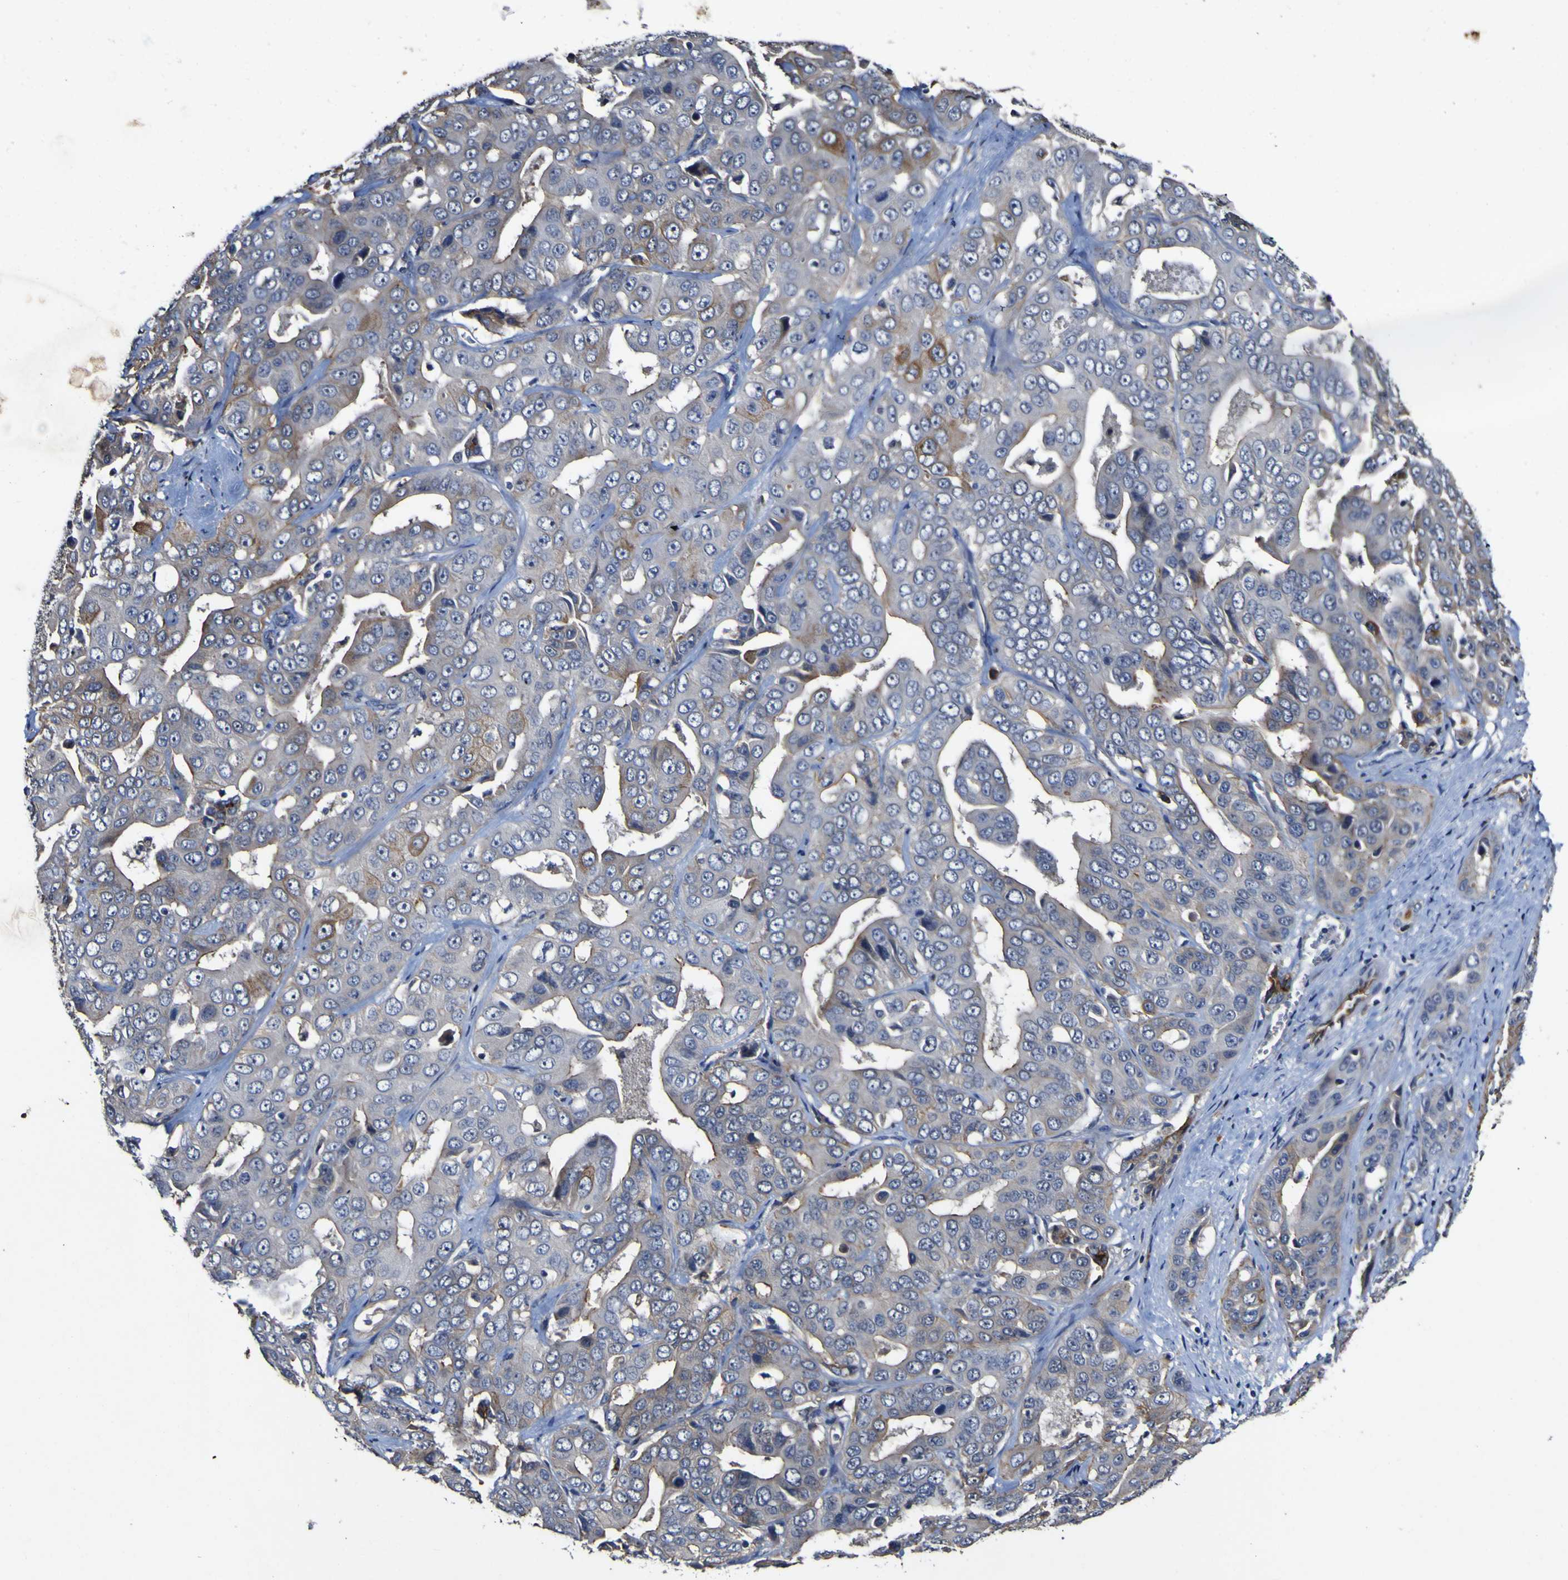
{"staining": {"intensity": "weak", "quantity": "25%-75%", "location": "cytoplasmic/membranous"}, "tissue": "liver cancer", "cell_type": "Tumor cells", "image_type": "cancer", "snomed": [{"axis": "morphology", "description": "Cholangiocarcinoma"}, {"axis": "topography", "description": "Liver"}], "caption": "A high-resolution image shows IHC staining of liver cholangiocarcinoma, which shows weak cytoplasmic/membranous positivity in about 25%-75% of tumor cells. Using DAB (brown) and hematoxylin (blue) stains, captured at high magnification using brightfield microscopy.", "gene": "CCL2", "patient": {"sex": "female", "age": 52}}